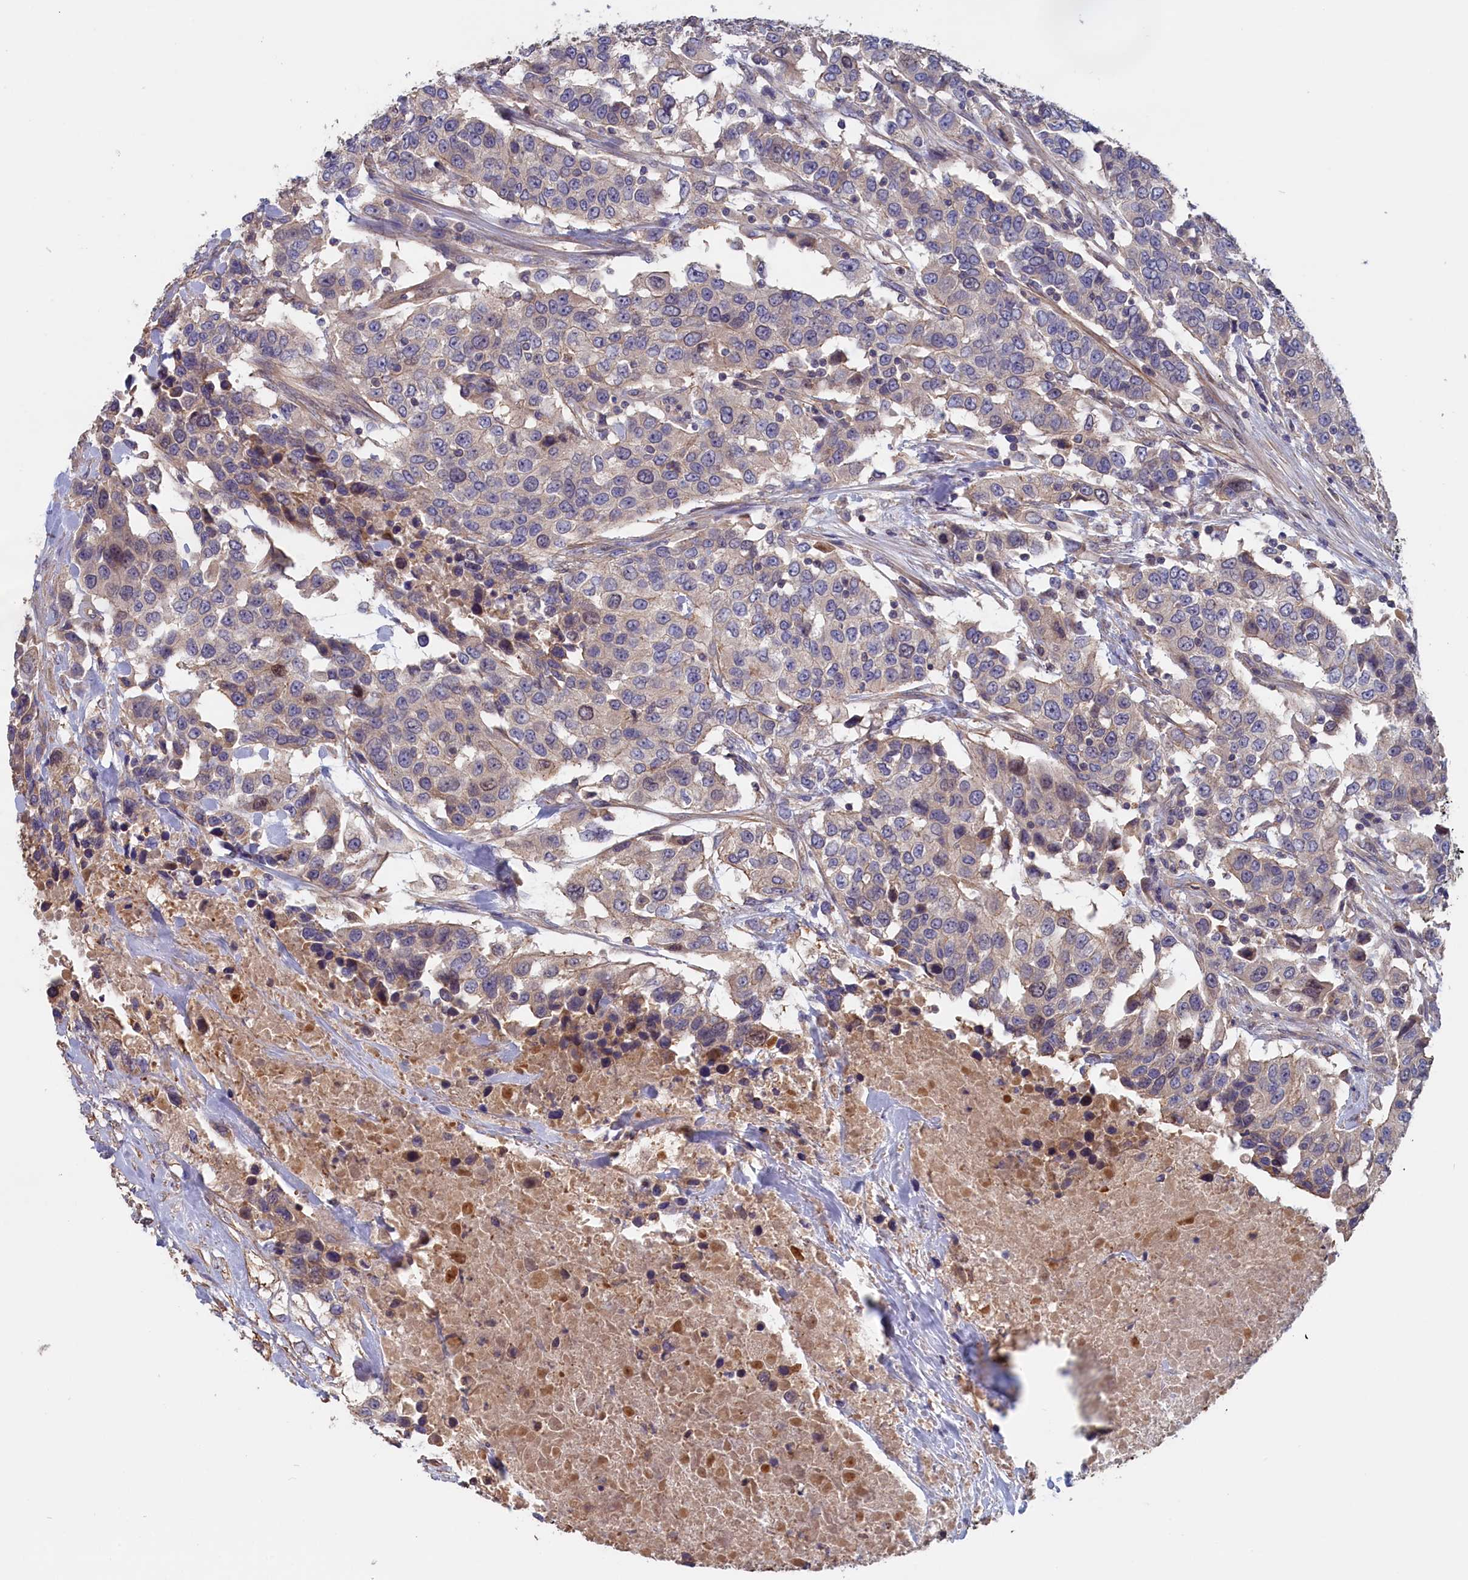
{"staining": {"intensity": "weak", "quantity": "<25%", "location": "cytoplasmic/membranous"}, "tissue": "urothelial cancer", "cell_type": "Tumor cells", "image_type": "cancer", "snomed": [{"axis": "morphology", "description": "Urothelial carcinoma, High grade"}, {"axis": "topography", "description": "Urinary bladder"}], "caption": "Immunohistochemical staining of urothelial carcinoma (high-grade) reveals no significant expression in tumor cells. Brightfield microscopy of immunohistochemistry (IHC) stained with DAB (3,3'-diaminobenzidine) (brown) and hematoxylin (blue), captured at high magnification.", "gene": "ANKRD2", "patient": {"sex": "female", "age": 80}}